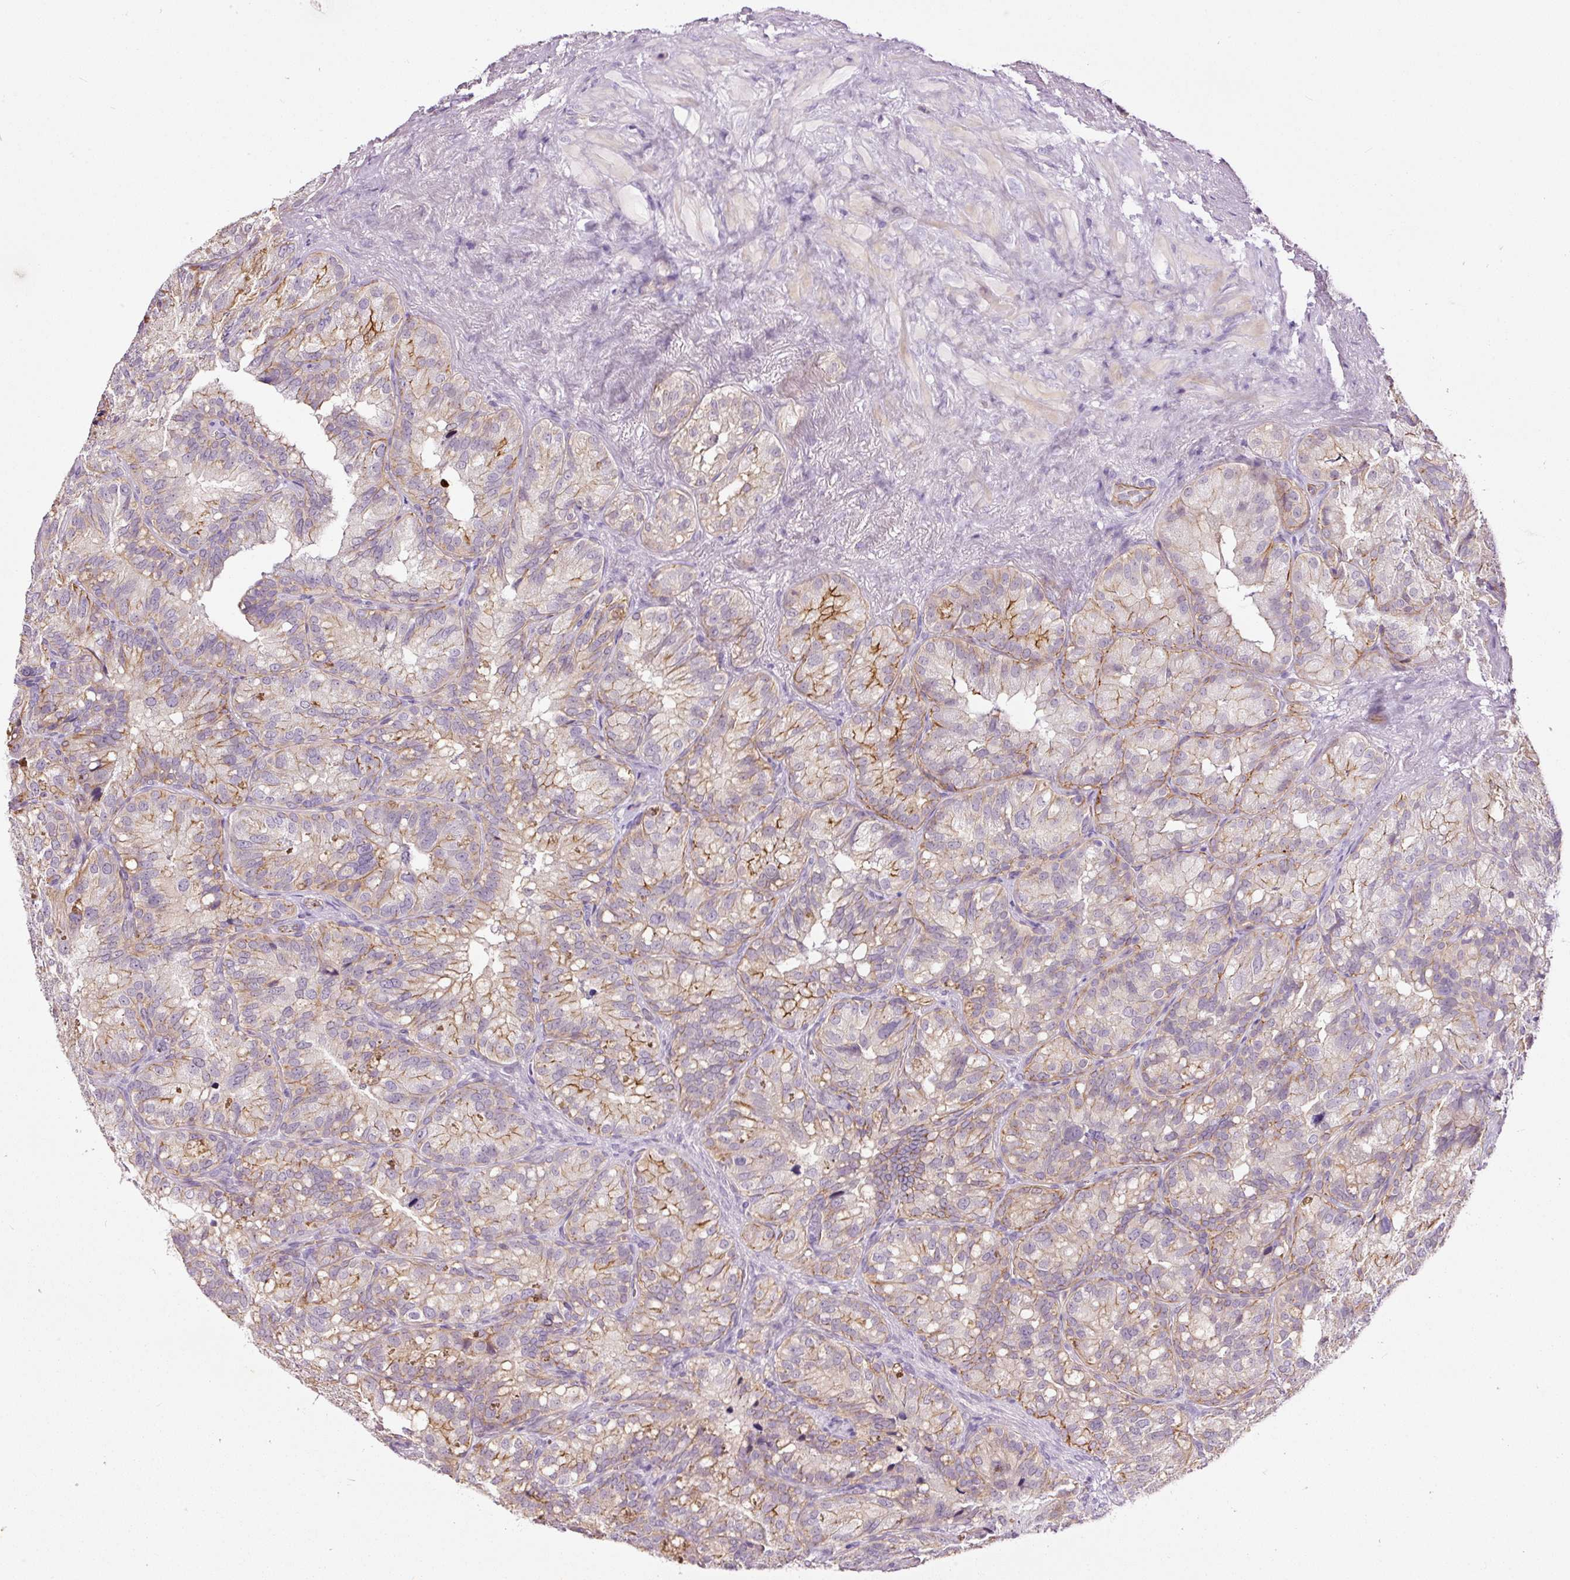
{"staining": {"intensity": "moderate", "quantity": "25%-75%", "location": "cytoplasmic/membranous"}, "tissue": "seminal vesicle", "cell_type": "Glandular cells", "image_type": "normal", "snomed": [{"axis": "morphology", "description": "Normal tissue, NOS"}, {"axis": "topography", "description": "Seminal veicle"}], "caption": "Immunohistochemical staining of normal seminal vesicle shows moderate cytoplasmic/membranous protein staining in approximately 25%-75% of glandular cells. The protein of interest is shown in brown color, while the nuclei are stained blue.", "gene": "ABCB4", "patient": {"sex": "male", "age": 69}}